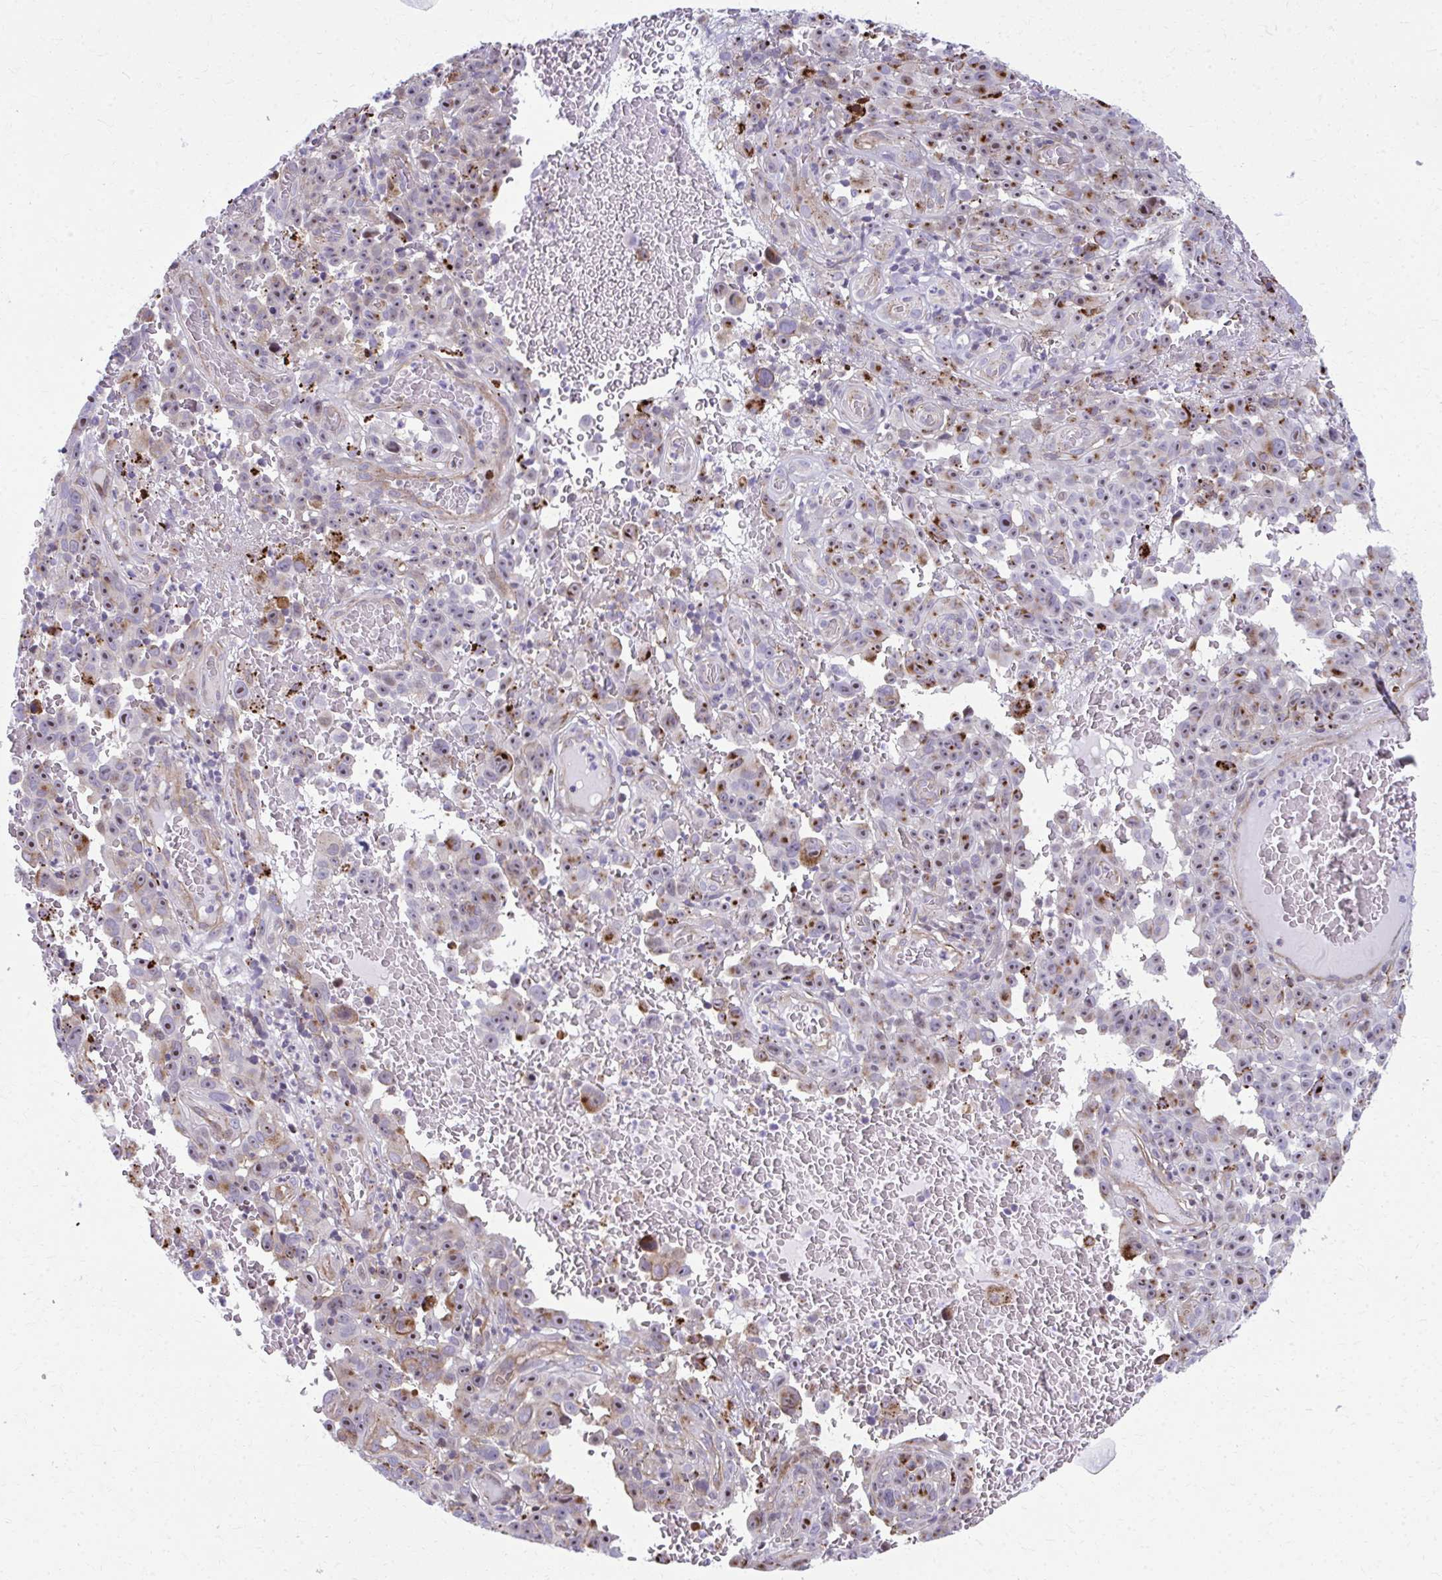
{"staining": {"intensity": "moderate", "quantity": ">75%", "location": "cytoplasmic/membranous,nuclear"}, "tissue": "melanoma", "cell_type": "Tumor cells", "image_type": "cancer", "snomed": [{"axis": "morphology", "description": "Malignant melanoma, NOS"}, {"axis": "topography", "description": "Skin"}], "caption": "The micrograph reveals a brown stain indicating the presence of a protein in the cytoplasmic/membranous and nuclear of tumor cells in melanoma. The staining was performed using DAB to visualize the protein expression in brown, while the nuclei were stained in blue with hematoxylin (Magnification: 20x).", "gene": "LRRC4B", "patient": {"sex": "female", "age": 82}}